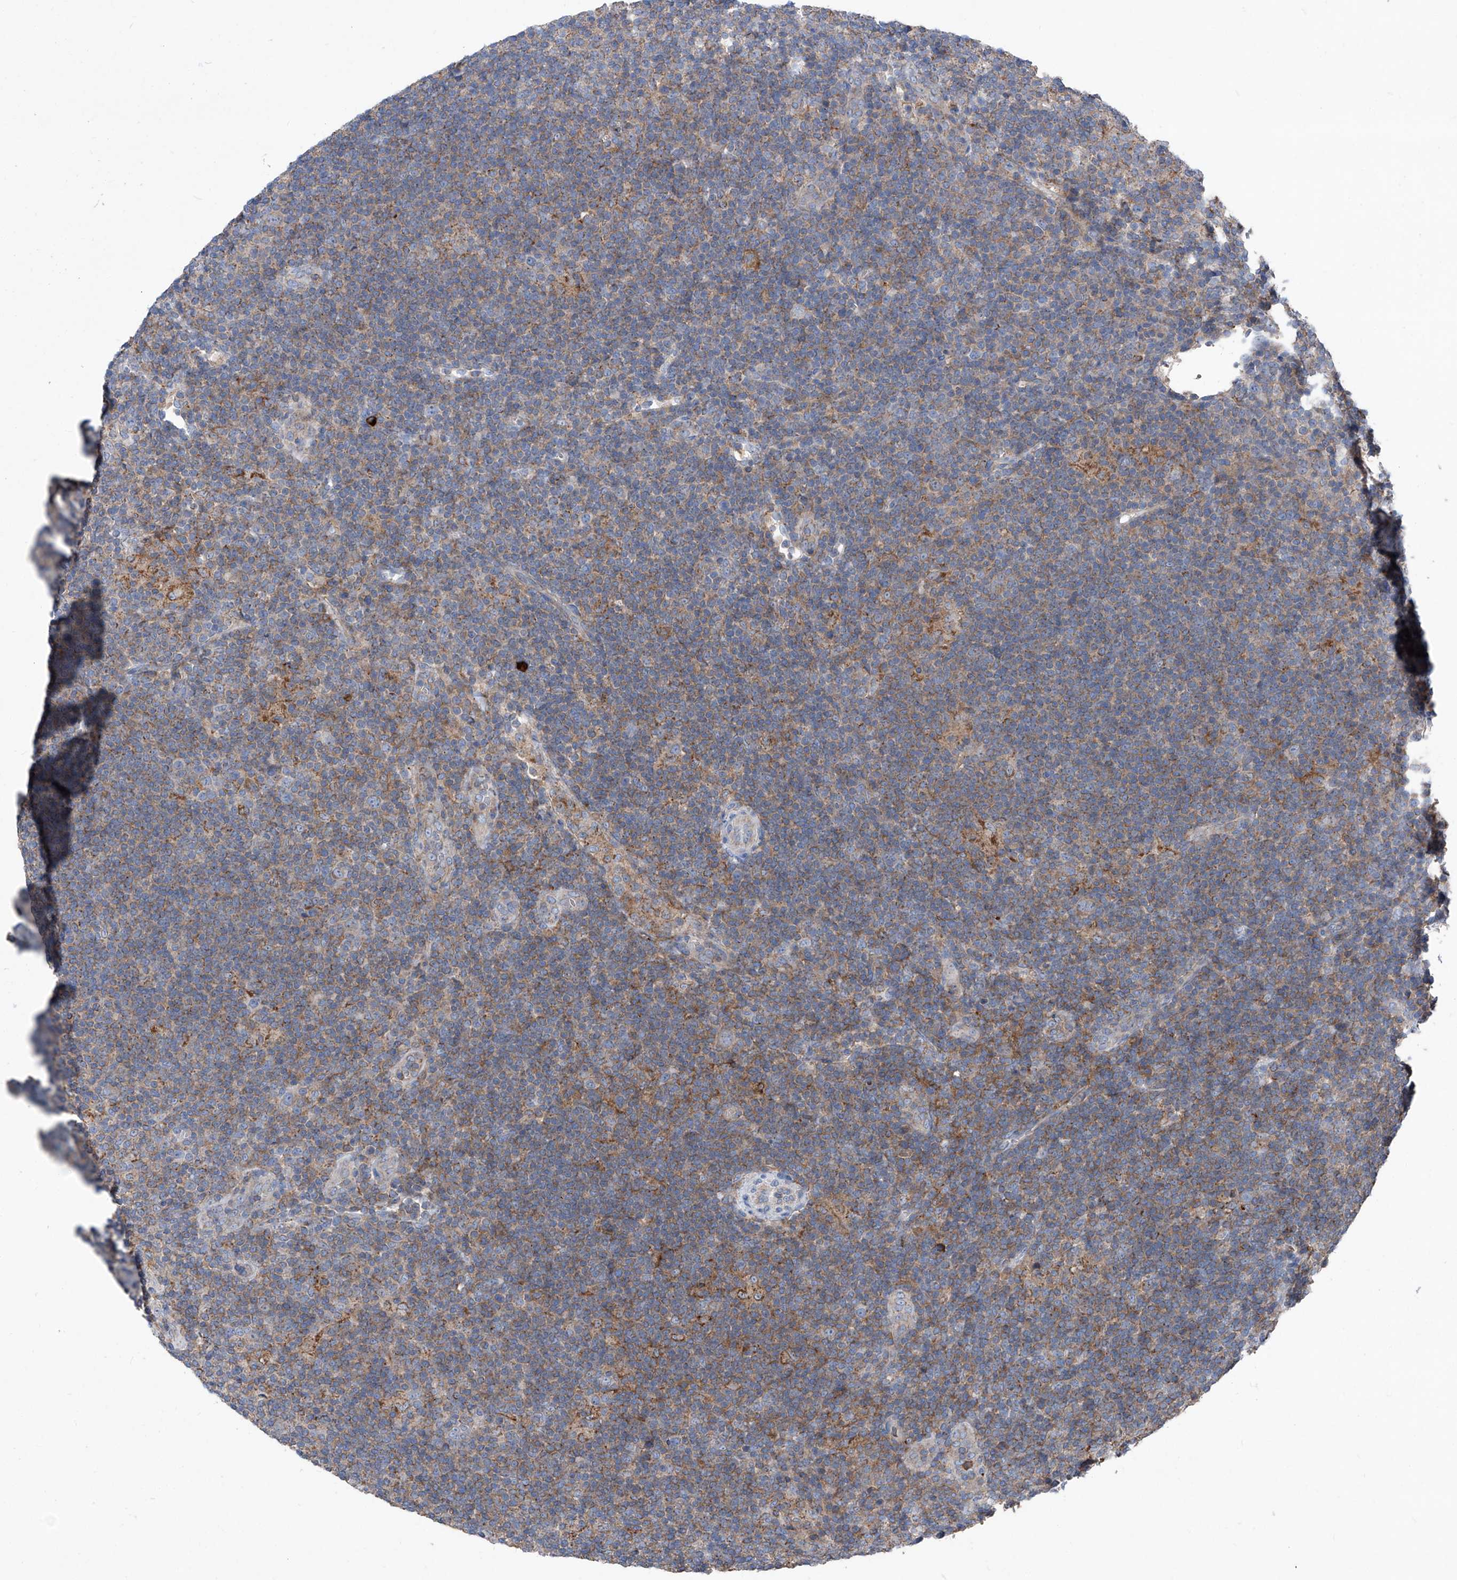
{"staining": {"intensity": "weak", "quantity": "<25%", "location": "cytoplasmic/membranous"}, "tissue": "lymphoma", "cell_type": "Tumor cells", "image_type": "cancer", "snomed": [{"axis": "morphology", "description": "Hodgkin's disease, NOS"}, {"axis": "topography", "description": "Lymph node"}], "caption": "The histopathology image reveals no significant positivity in tumor cells of lymphoma.", "gene": "EPHA8", "patient": {"sex": "female", "age": 57}}